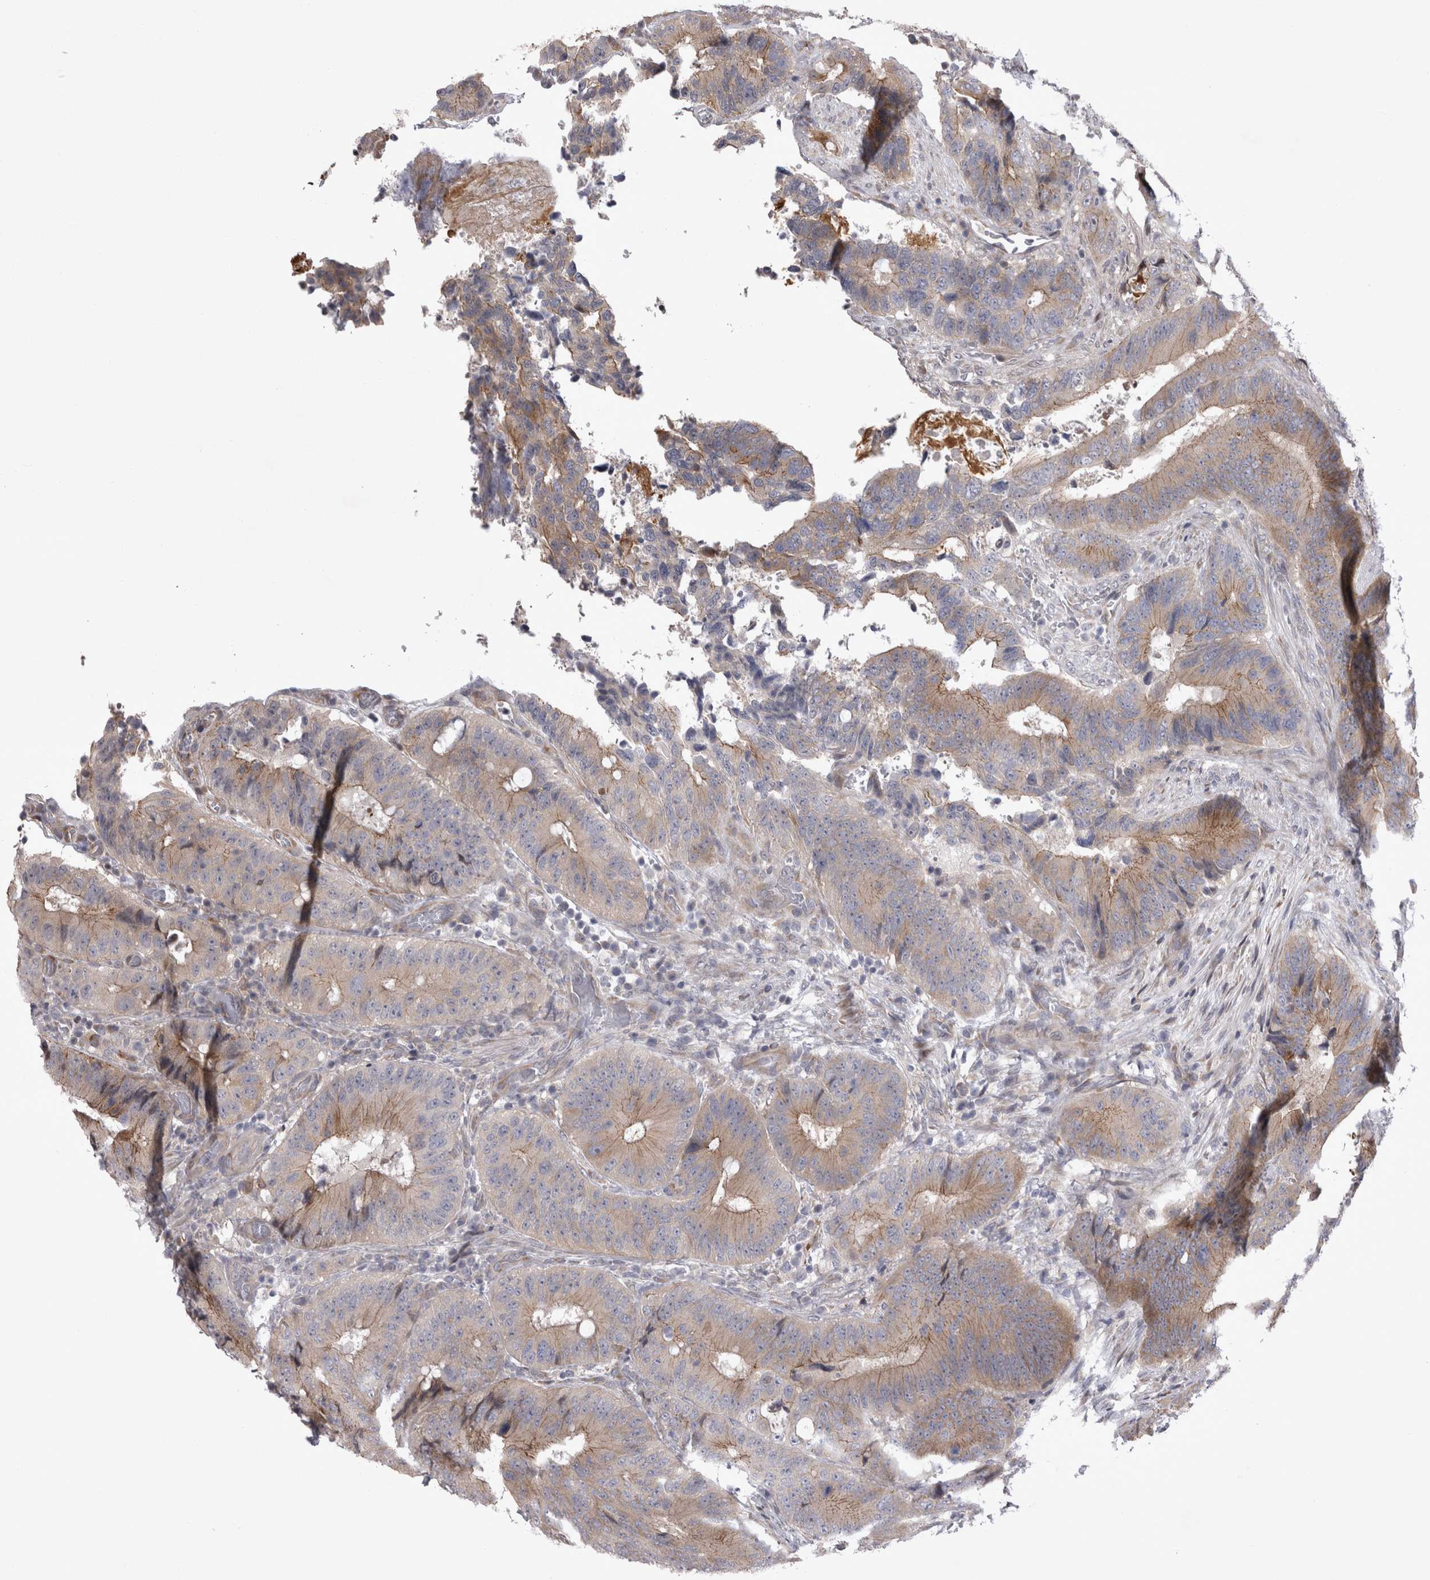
{"staining": {"intensity": "weak", "quantity": "25%-75%", "location": "cytoplasmic/membranous"}, "tissue": "colorectal cancer", "cell_type": "Tumor cells", "image_type": "cancer", "snomed": [{"axis": "morphology", "description": "Adenocarcinoma, NOS"}, {"axis": "topography", "description": "Colon"}], "caption": "Human colorectal adenocarcinoma stained with a protein marker reveals weak staining in tumor cells.", "gene": "NENF", "patient": {"sex": "male", "age": 83}}